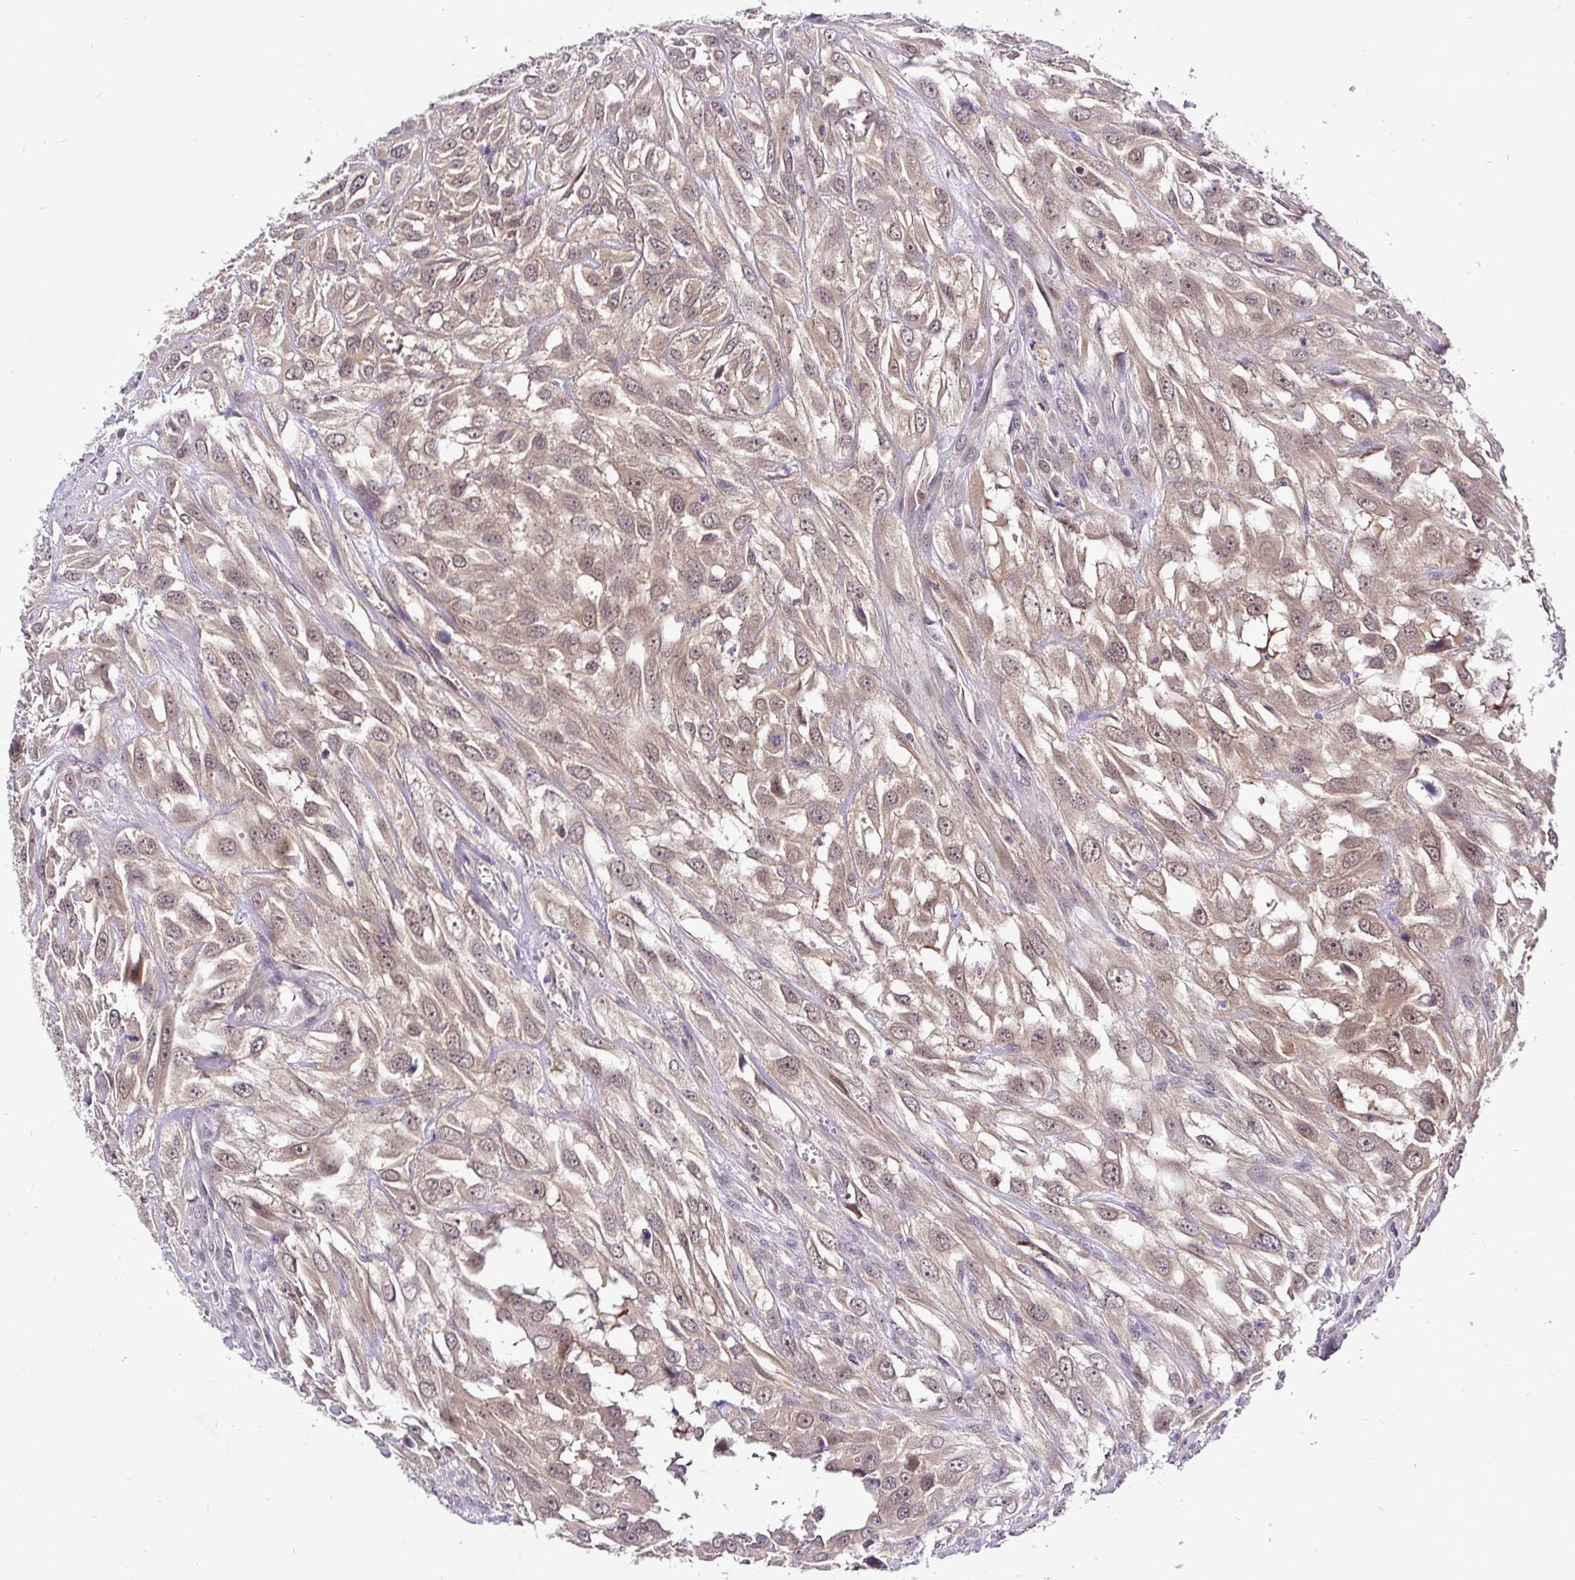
{"staining": {"intensity": "weak", "quantity": ">75%", "location": "cytoplasmic/membranous,nuclear"}, "tissue": "urothelial cancer", "cell_type": "Tumor cells", "image_type": "cancer", "snomed": [{"axis": "morphology", "description": "Urothelial carcinoma, High grade"}, {"axis": "topography", "description": "Urinary bladder"}], "caption": "This histopathology image exhibits urothelial carcinoma (high-grade) stained with immunohistochemistry (IHC) to label a protein in brown. The cytoplasmic/membranous and nuclear of tumor cells show weak positivity for the protein. Nuclei are counter-stained blue.", "gene": "UBE2M", "patient": {"sex": "male", "age": 67}}